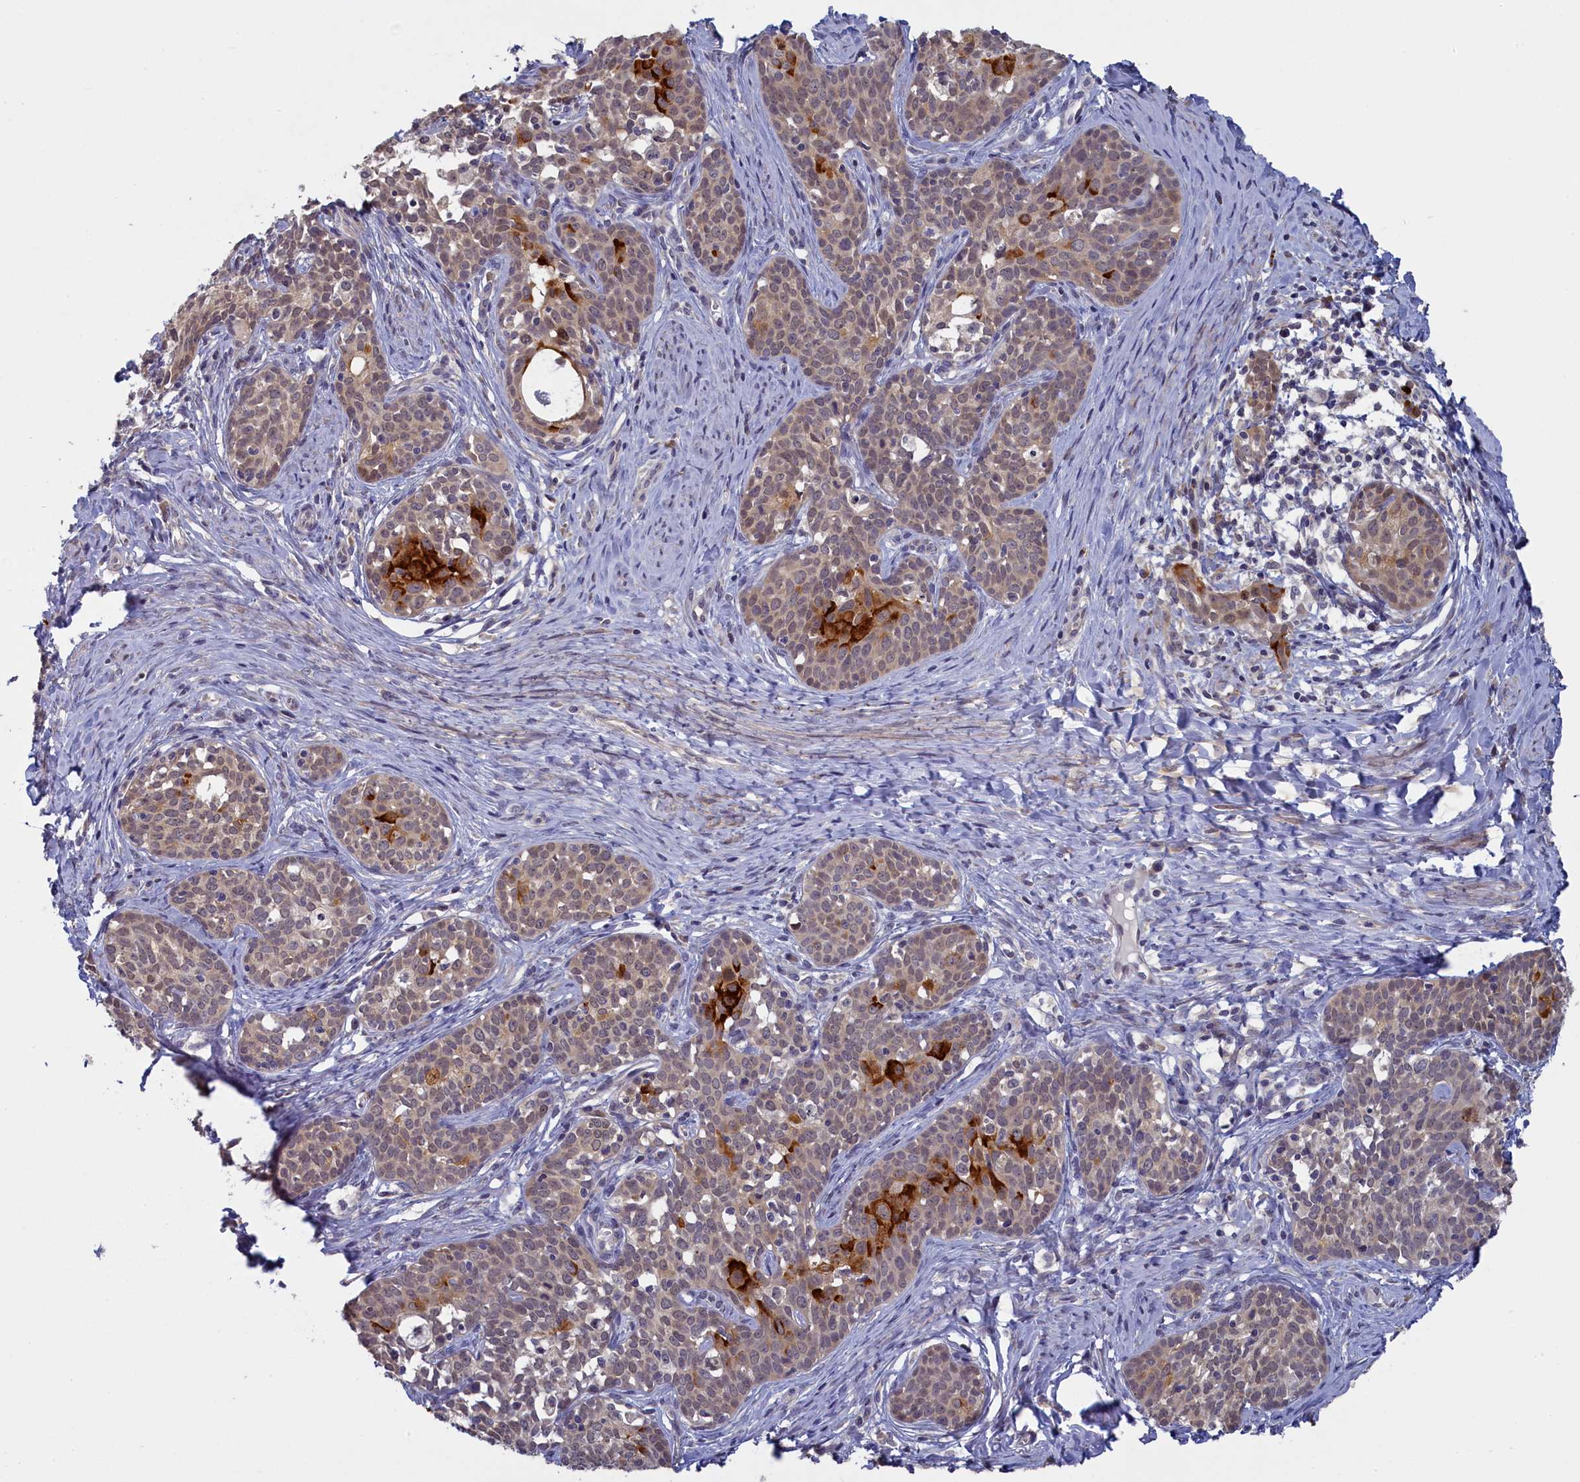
{"staining": {"intensity": "strong", "quantity": "<25%", "location": "cytoplasmic/membranous"}, "tissue": "cervical cancer", "cell_type": "Tumor cells", "image_type": "cancer", "snomed": [{"axis": "morphology", "description": "Squamous cell carcinoma, NOS"}, {"axis": "topography", "description": "Cervix"}], "caption": "An immunohistochemistry image of neoplastic tissue is shown. Protein staining in brown labels strong cytoplasmic/membranous positivity in cervical cancer (squamous cell carcinoma) within tumor cells.", "gene": "UCHL3", "patient": {"sex": "female", "age": 52}}